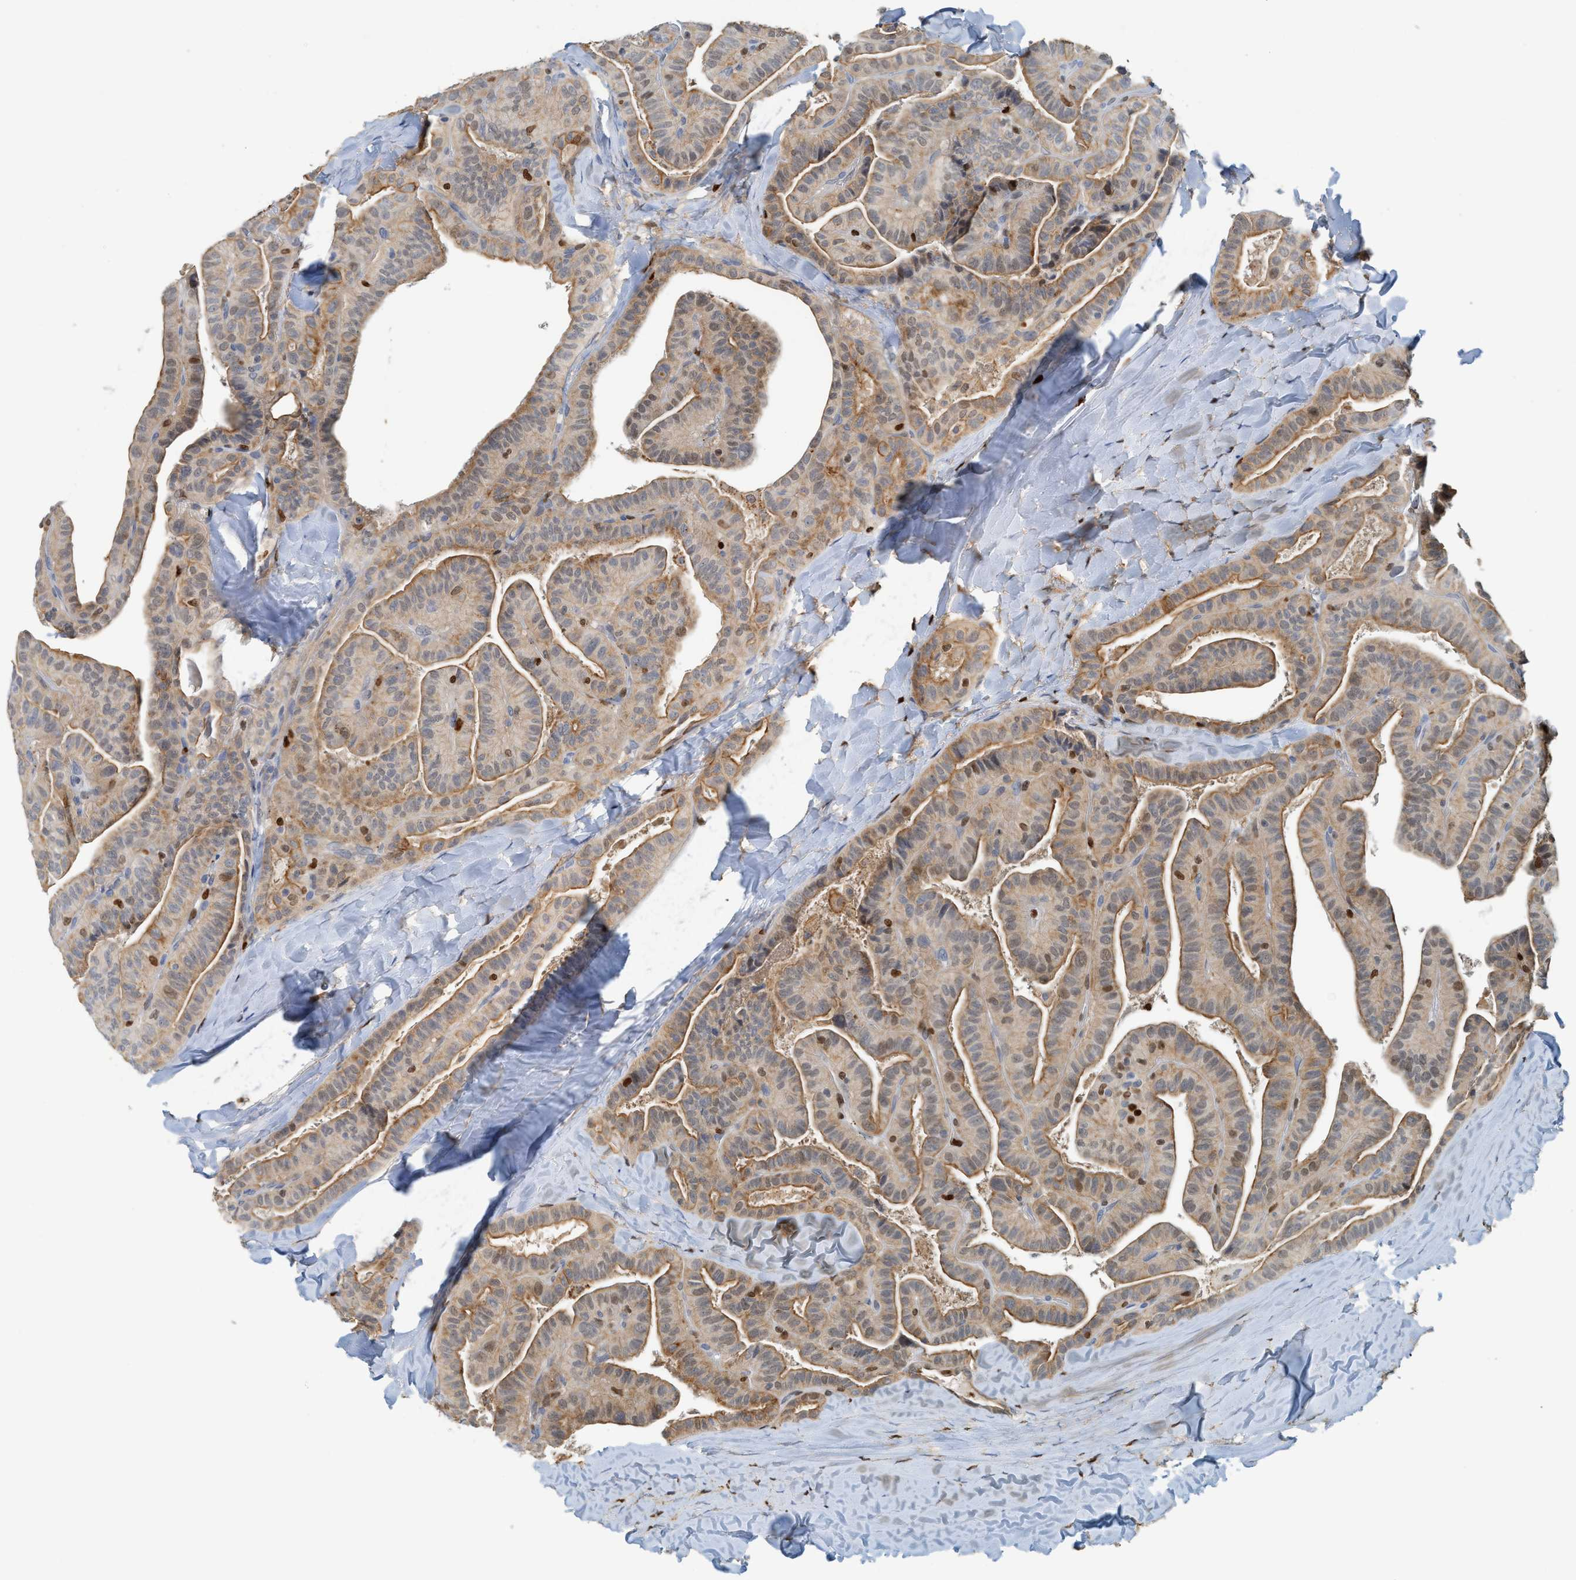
{"staining": {"intensity": "moderate", "quantity": ">75%", "location": "cytoplasmic/membranous"}, "tissue": "thyroid cancer", "cell_type": "Tumor cells", "image_type": "cancer", "snomed": [{"axis": "morphology", "description": "Papillary adenocarcinoma, NOS"}, {"axis": "topography", "description": "Thyroid gland"}], "caption": "Protein staining by immunohistochemistry displays moderate cytoplasmic/membranous staining in approximately >75% of tumor cells in thyroid cancer (papillary adenocarcinoma).", "gene": "SH3D19", "patient": {"sex": "male", "age": 77}}